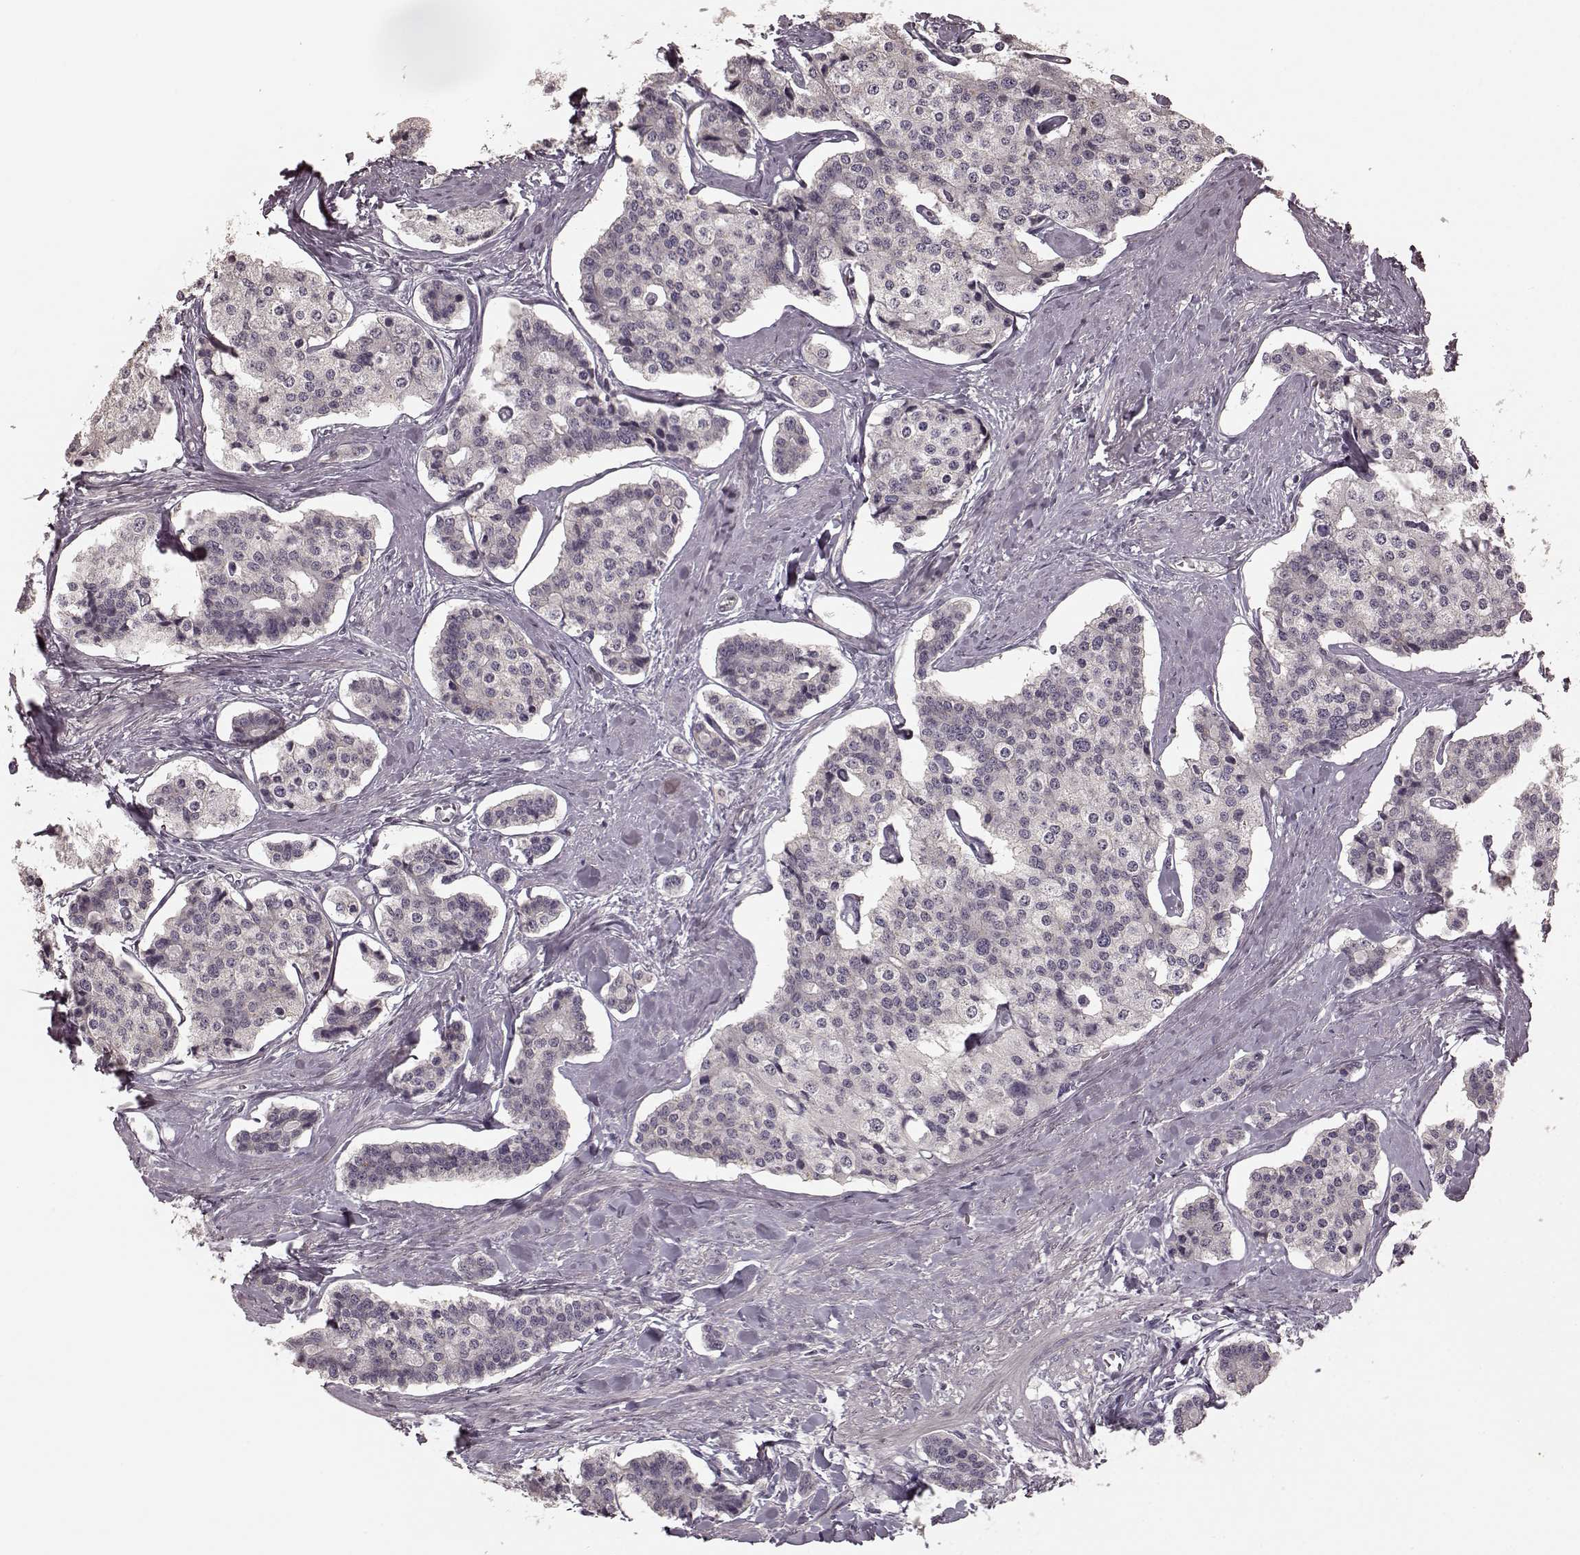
{"staining": {"intensity": "negative", "quantity": "none", "location": "none"}, "tissue": "carcinoid", "cell_type": "Tumor cells", "image_type": "cancer", "snomed": [{"axis": "morphology", "description": "Carcinoid, malignant, NOS"}, {"axis": "topography", "description": "Small intestine"}], "caption": "This is a image of immunohistochemistry (IHC) staining of malignant carcinoid, which shows no staining in tumor cells.", "gene": "PRKCE", "patient": {"sex": "female", "age": 65}}